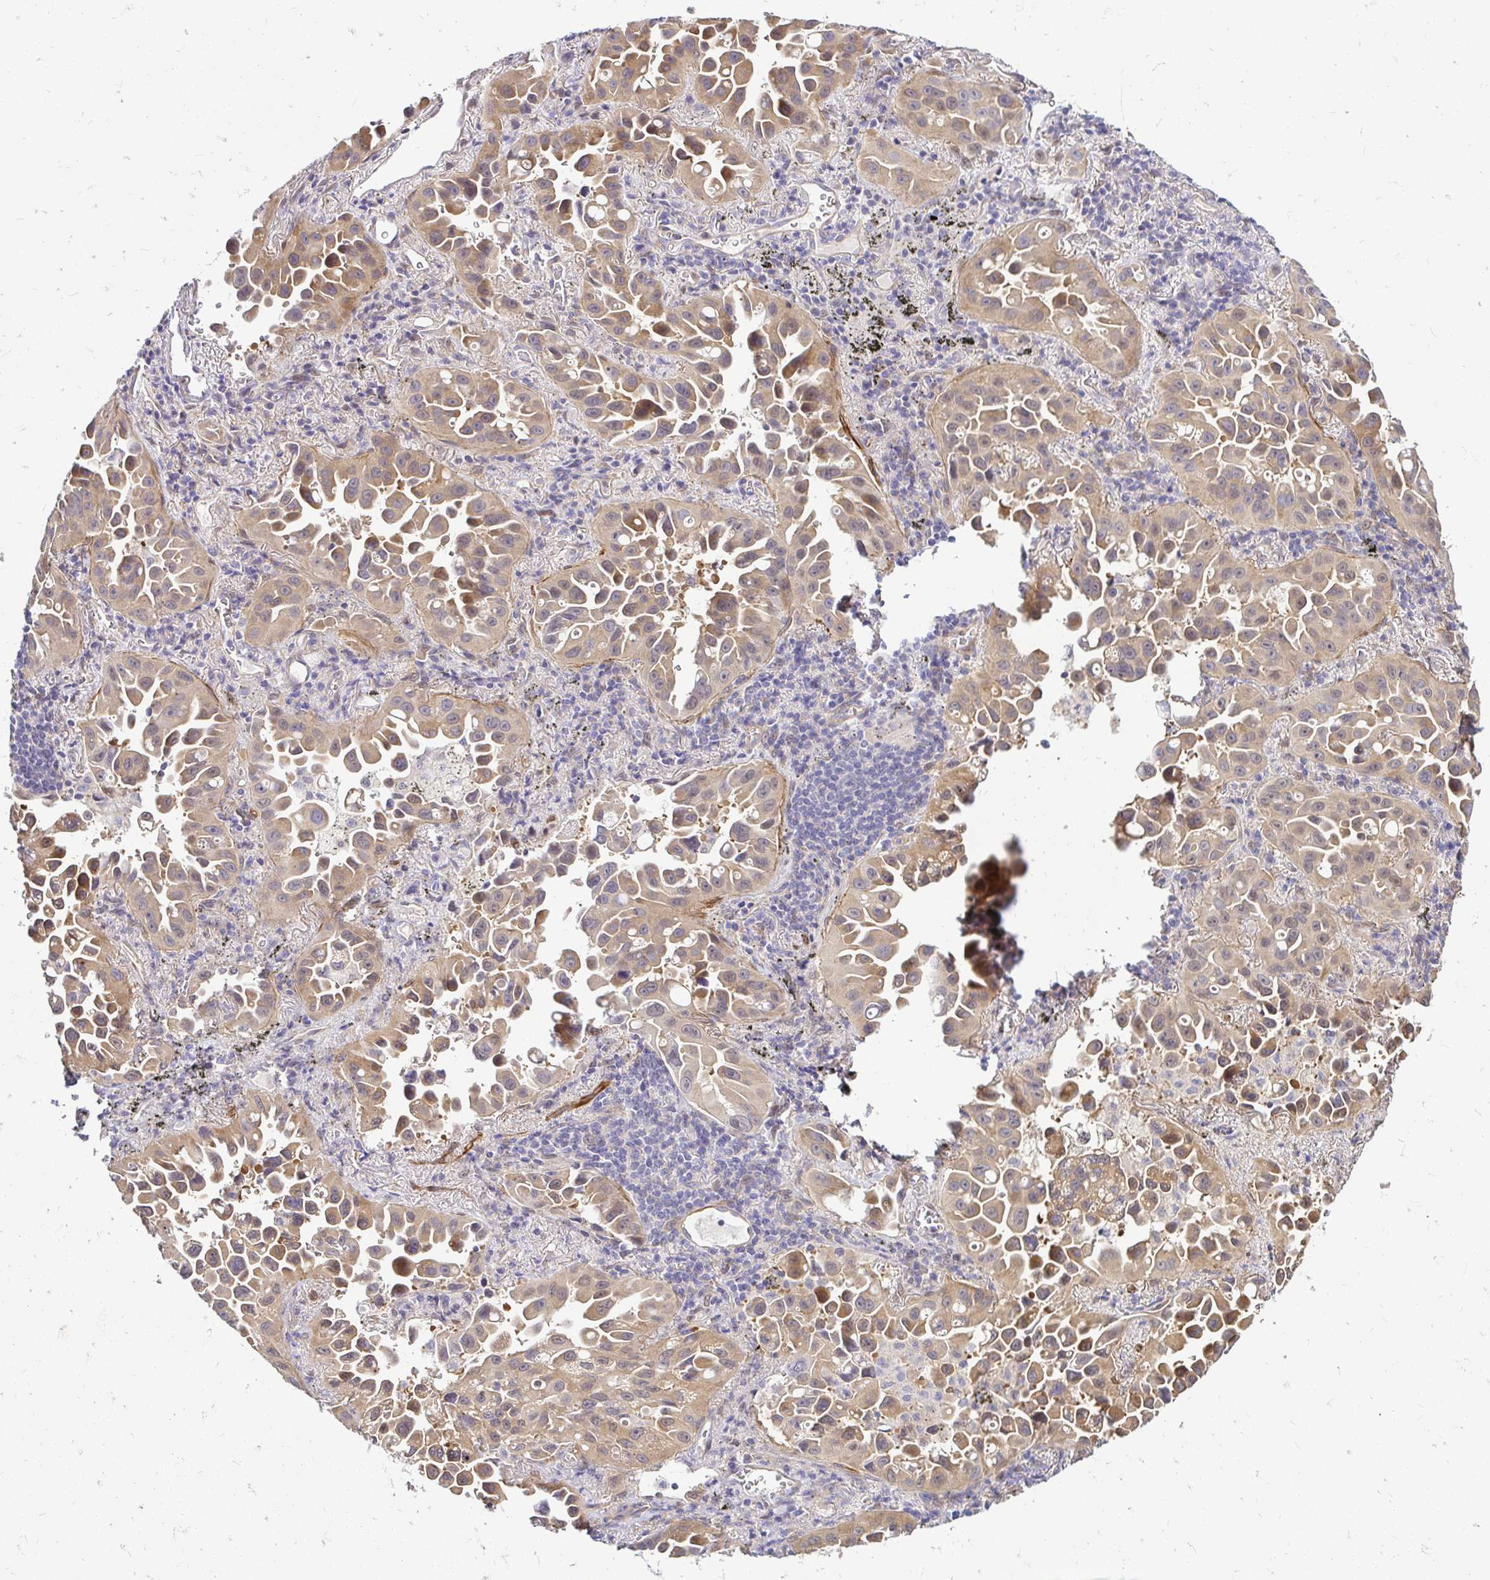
{"staining": {"intensity": "moderate", "quantity": ">75%", "location": "cytoplasmic/membranous"}, "tissue": "lung cancer", "cell_type": "Tumor cells", "image_type": "cancer", "snomed": [{"axis": "morphology", "description": "Adenocarcinoma, NOS"}, {"axis": "topography", "description": "Lung"}], "caption": "Tumor cells show medium levels of moderate cytoplasmic/membranous positivity in about >75% of cells in lung cancer (adenocarcinoma).", "gene": "YAP1", "patient": {"sex": "male", "age": 68}}